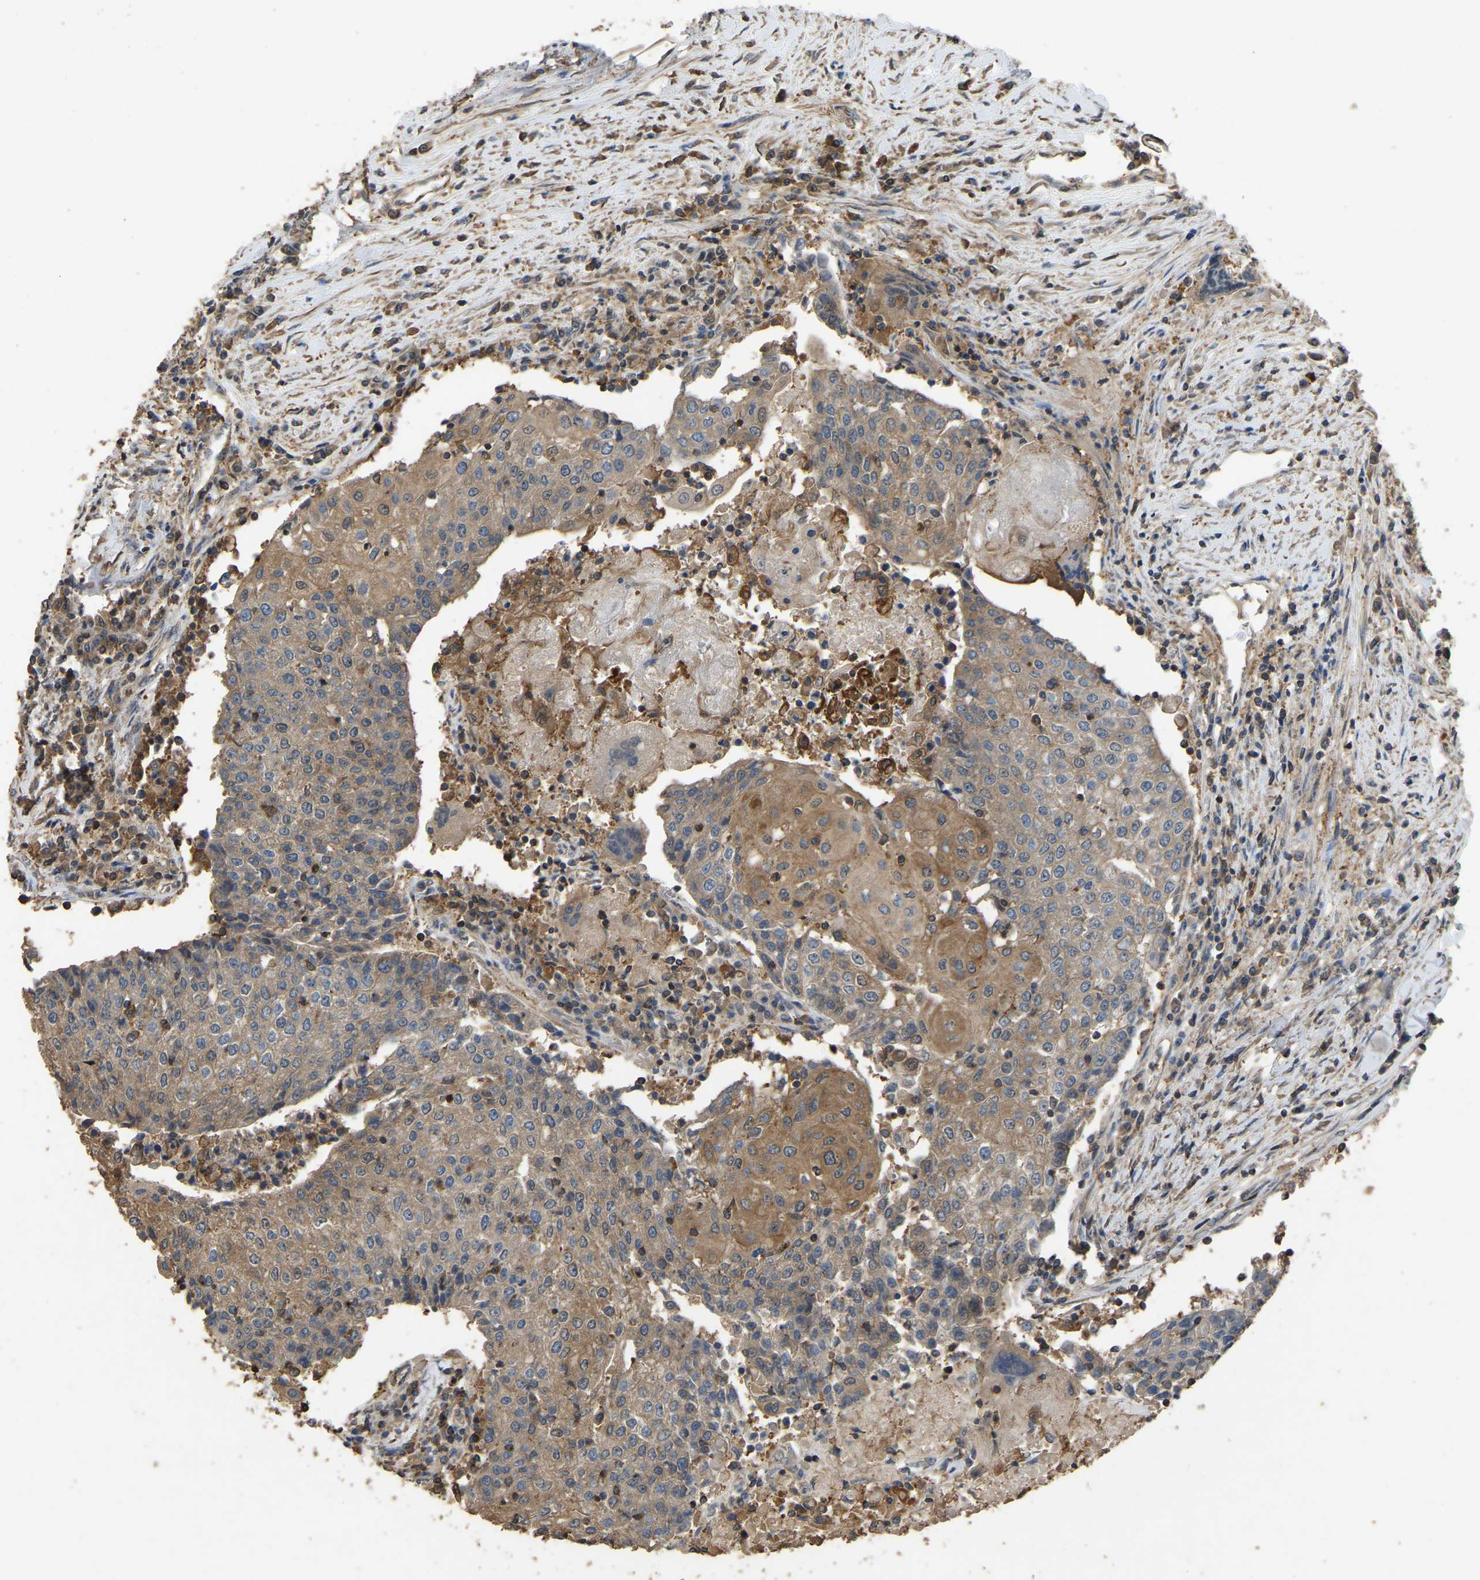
{"staining": {"intensity": "moderate", "quantity": ">75%", "location": "cytoplasmic/membranous"}, "tissue": "urothelial cancer", "cell_type": "Tumor cells", "image_type": "cancer", "snomed": [{"axis": "morphology", "description": "Urothelial carcinoma, High grade"}, {"axis": "topography", "description": "Urinary bladder"}], "caption": "Urothelial carcinoma (high-grade) tissue displays moderate cytoplasmic/membranous staining in approximately >75% of tumor cells, visualized by immunohistochemistry.", "gene": "FHIT", "patient": {"sex": "female", "age": 85}}